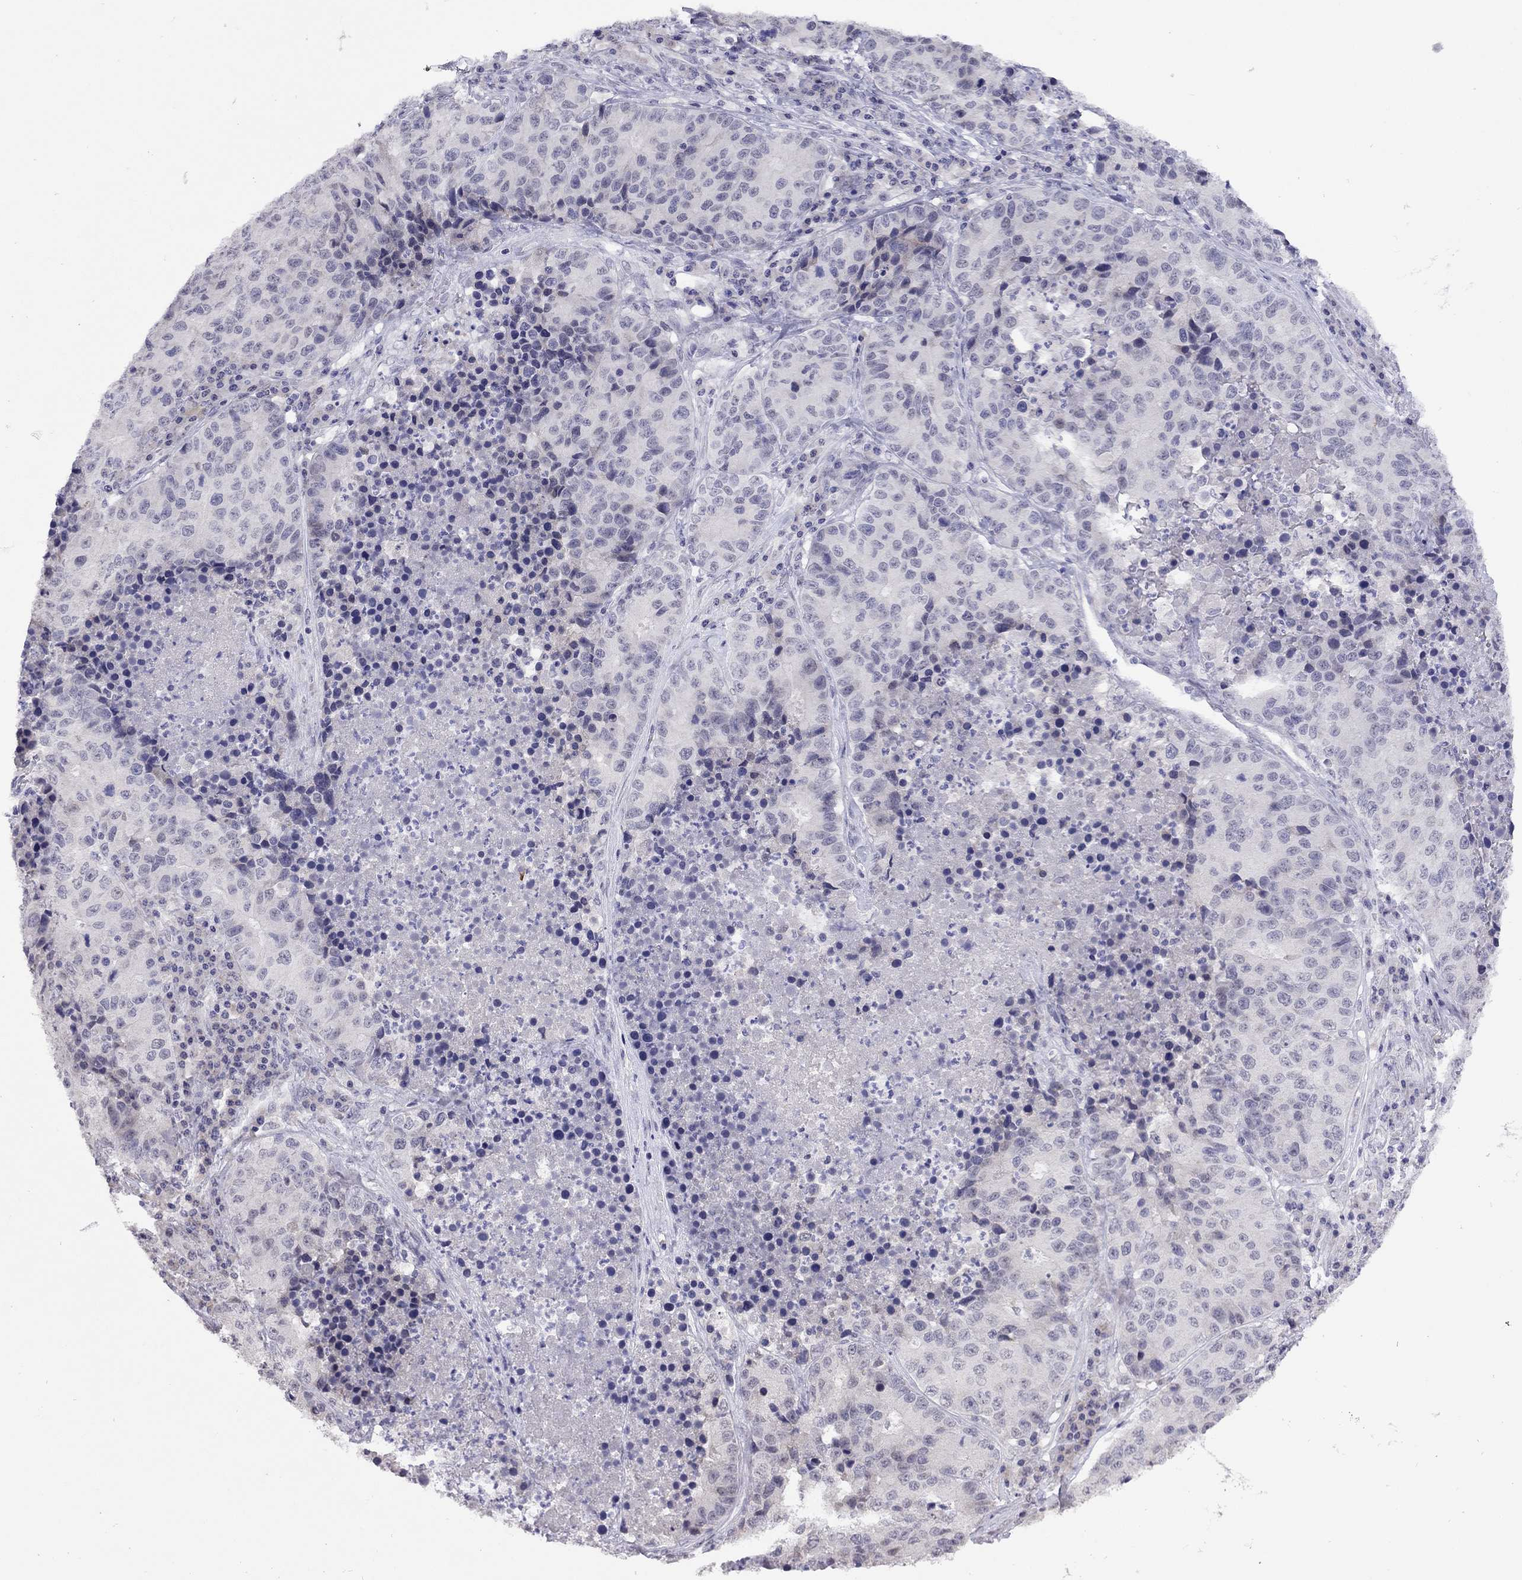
{"staining": {"intensity": "negative", "quantity": "none", "location": "none"}, "tissue": "stomach cancer", "cell_type": "Tumor cells", "image_type": "cancer", "snomed": [{"axis": "morphology", "description": "Adenocarcinoma, NOS"}, {"axis": "topography", "description": "Stomach"}], "caption": "Stomach cancer (adenocarcinoma) stained for a protein using immunohistochemistry shows no positivity tumor cells.", "gene": "HES5", "patient": {"sex": "male", "age": 71}}